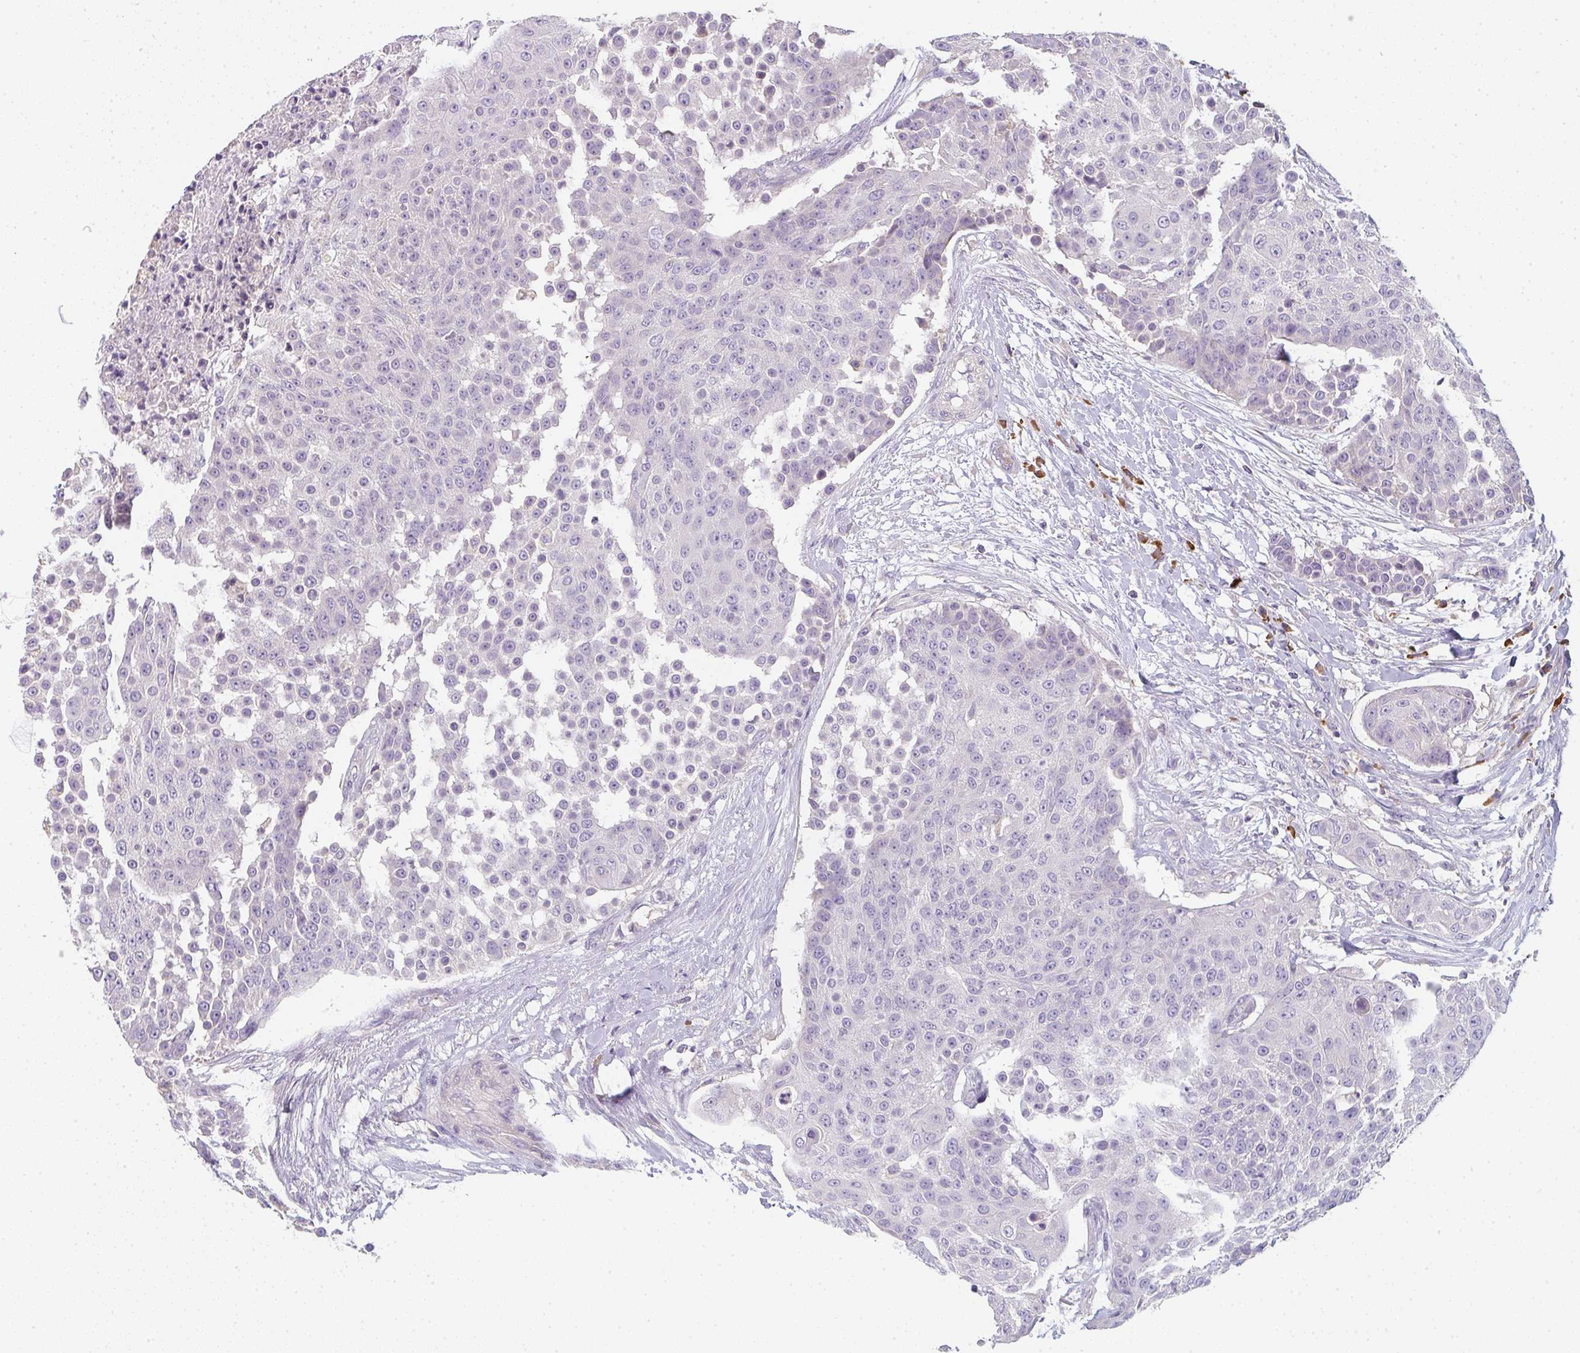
{"staining": {"intensity": "negative", "quantity": "none", "location": "none"}, "tissue": "urothelial cancer", "cell_type": "Tumor cells", "image_type": "cancer", "snomed": [{"axis": "morphology", "description": "Urothelial carcinoma, High grade"}, {"axis": "topography", "description": "Urinary bladder"}], "caption": "Protein analysis of urothelial cancer displays no significant positivity in tumor cells.", "gene": "ZNF215", "patient": {"sex": "female", "age": 63}}